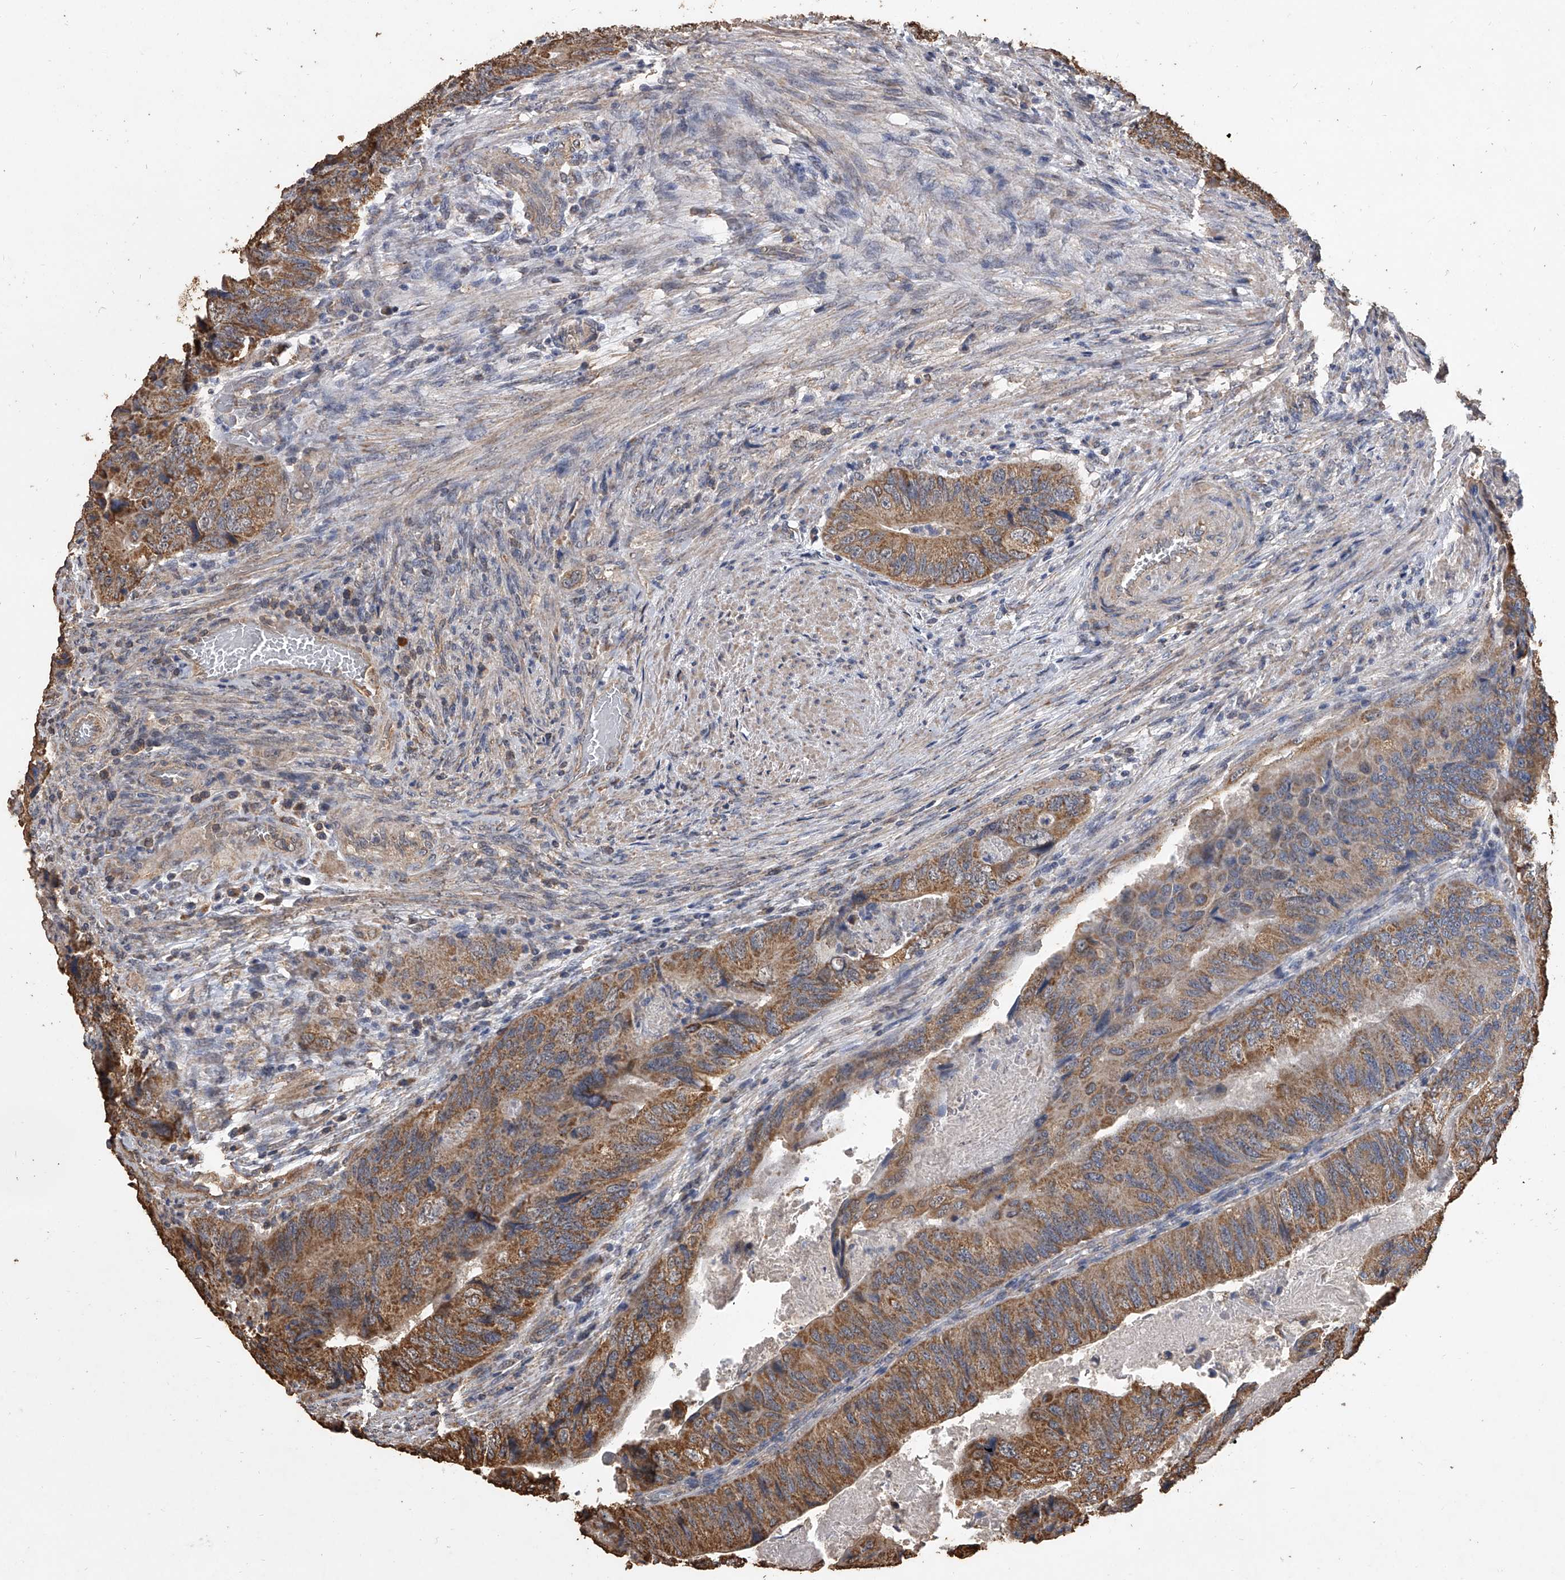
{"staining": {"intensity": "moderate", "quantity": ">75%", "location": "cytoplasmic/membranous"}, "tissue": "colorectal cancer", "cell_type": "Tumor cells", "image_type": "cancer", "snomed": [{"axis": "morphology", "description": "Adenocarcinoma, NOS"}, {"axis": "topography", "description": "Rectum"}], "caption": "DAB immunohistochemical staining of human colorectal adenocarcinoma reveals moderate cytoplasmic/membranous protein positivity in approximately >75% of tumor cells. (DAB = brown stain, brightfield microscopy at high magnification).", "gene": "MRPL28", "patient": {"sex": "male", "age": 63}}